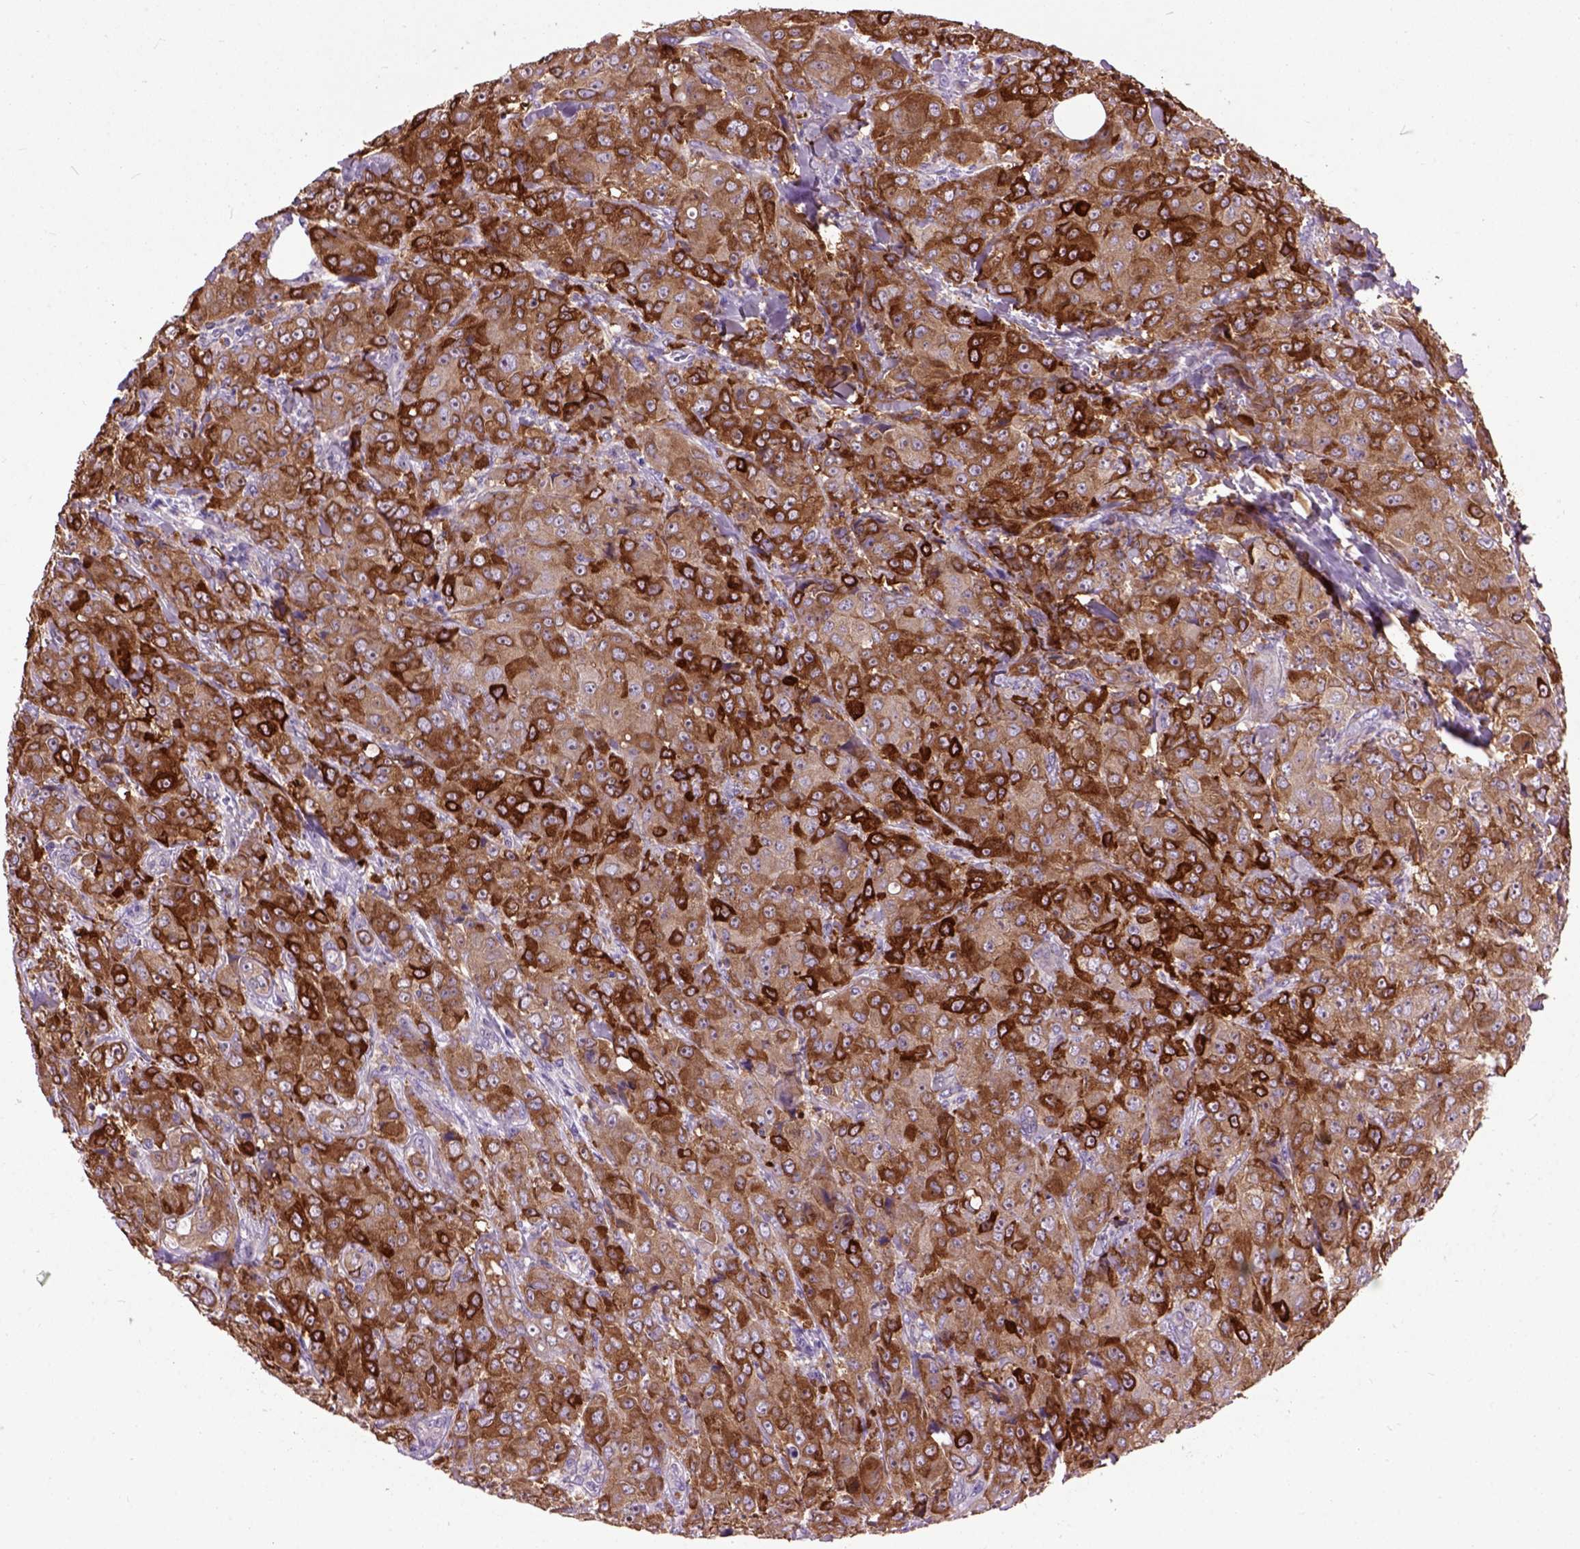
{"staining": {"intensity": "strong", "quantity": ">75%", "location": "cytoplasmic/membranous"}, "tissue": "breast cancer", "cell_type": "Tumor cells", "image_type": "cancer", "snomed": [{"axis": "morphology", "description": "Duct carcinoma"}, {"axis": "topography", "description": "Breast"}], "caption": "Immunohistochemistry (IHC) (DAB (3,3'-diaminobenzidine)) staining of breast invasive ductal carcinoma displays strong cytoplasmic/membranous protein expression in about >75% of tumor cells.", "gene": "MAPT", "patient": {"sex": "female", "age": 43}}